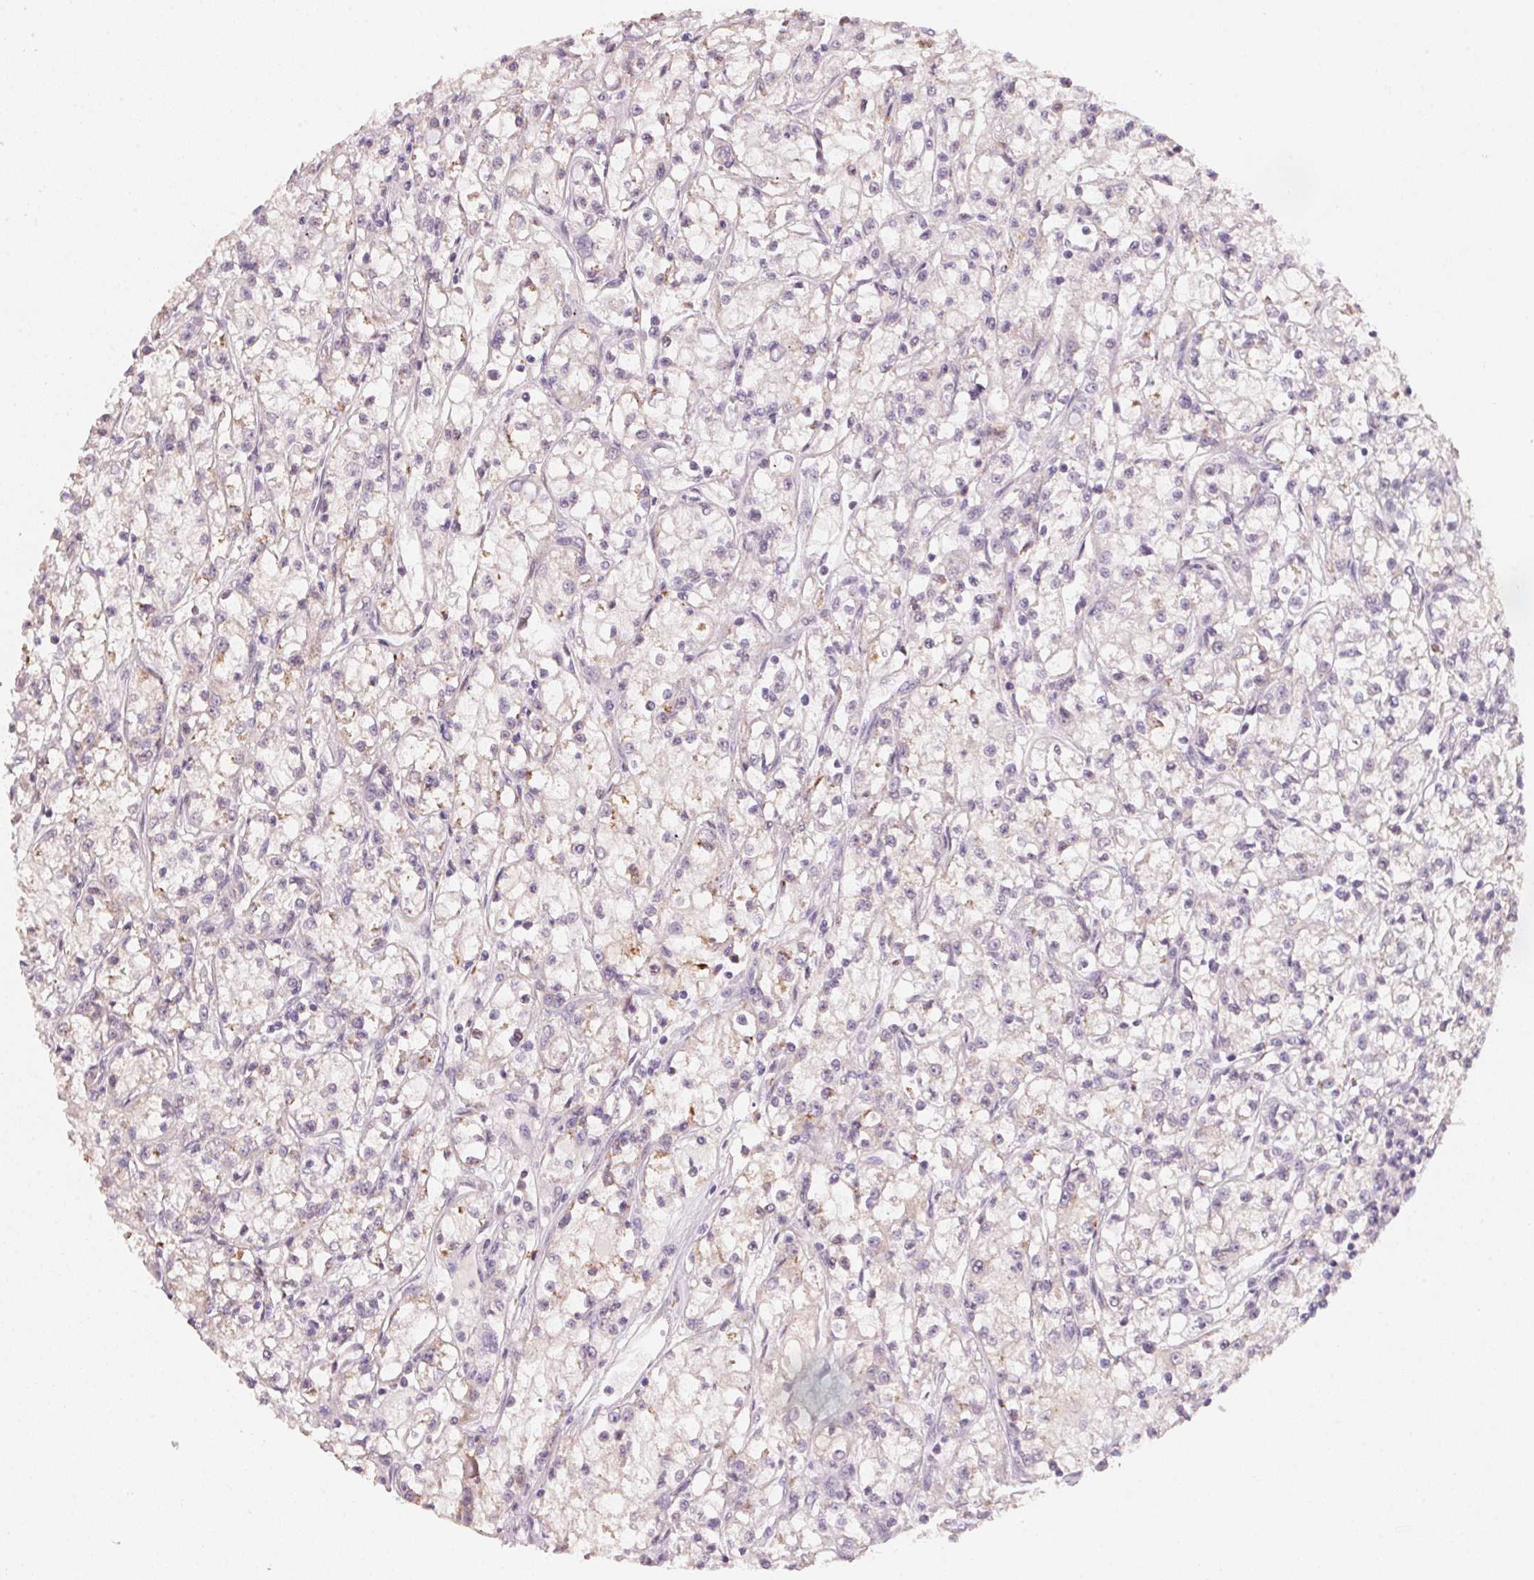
{"staining": {"intensity": "negative", "quantity": "none", "location": "none"}, "tissue": "renal cancer", "cell_type": "Tumor cells", "image_type": "cancer", "snomed": [{"axis": "morphology", "description": "Adenocarcinoma, NOS"}, {"axis": "topography", "description": "Kidney"}], "caption": "Tumor cells are negative for protein expression in human renal cancer.", "gene": "TREH", "patient": {"sex": "female", "age": 59}}